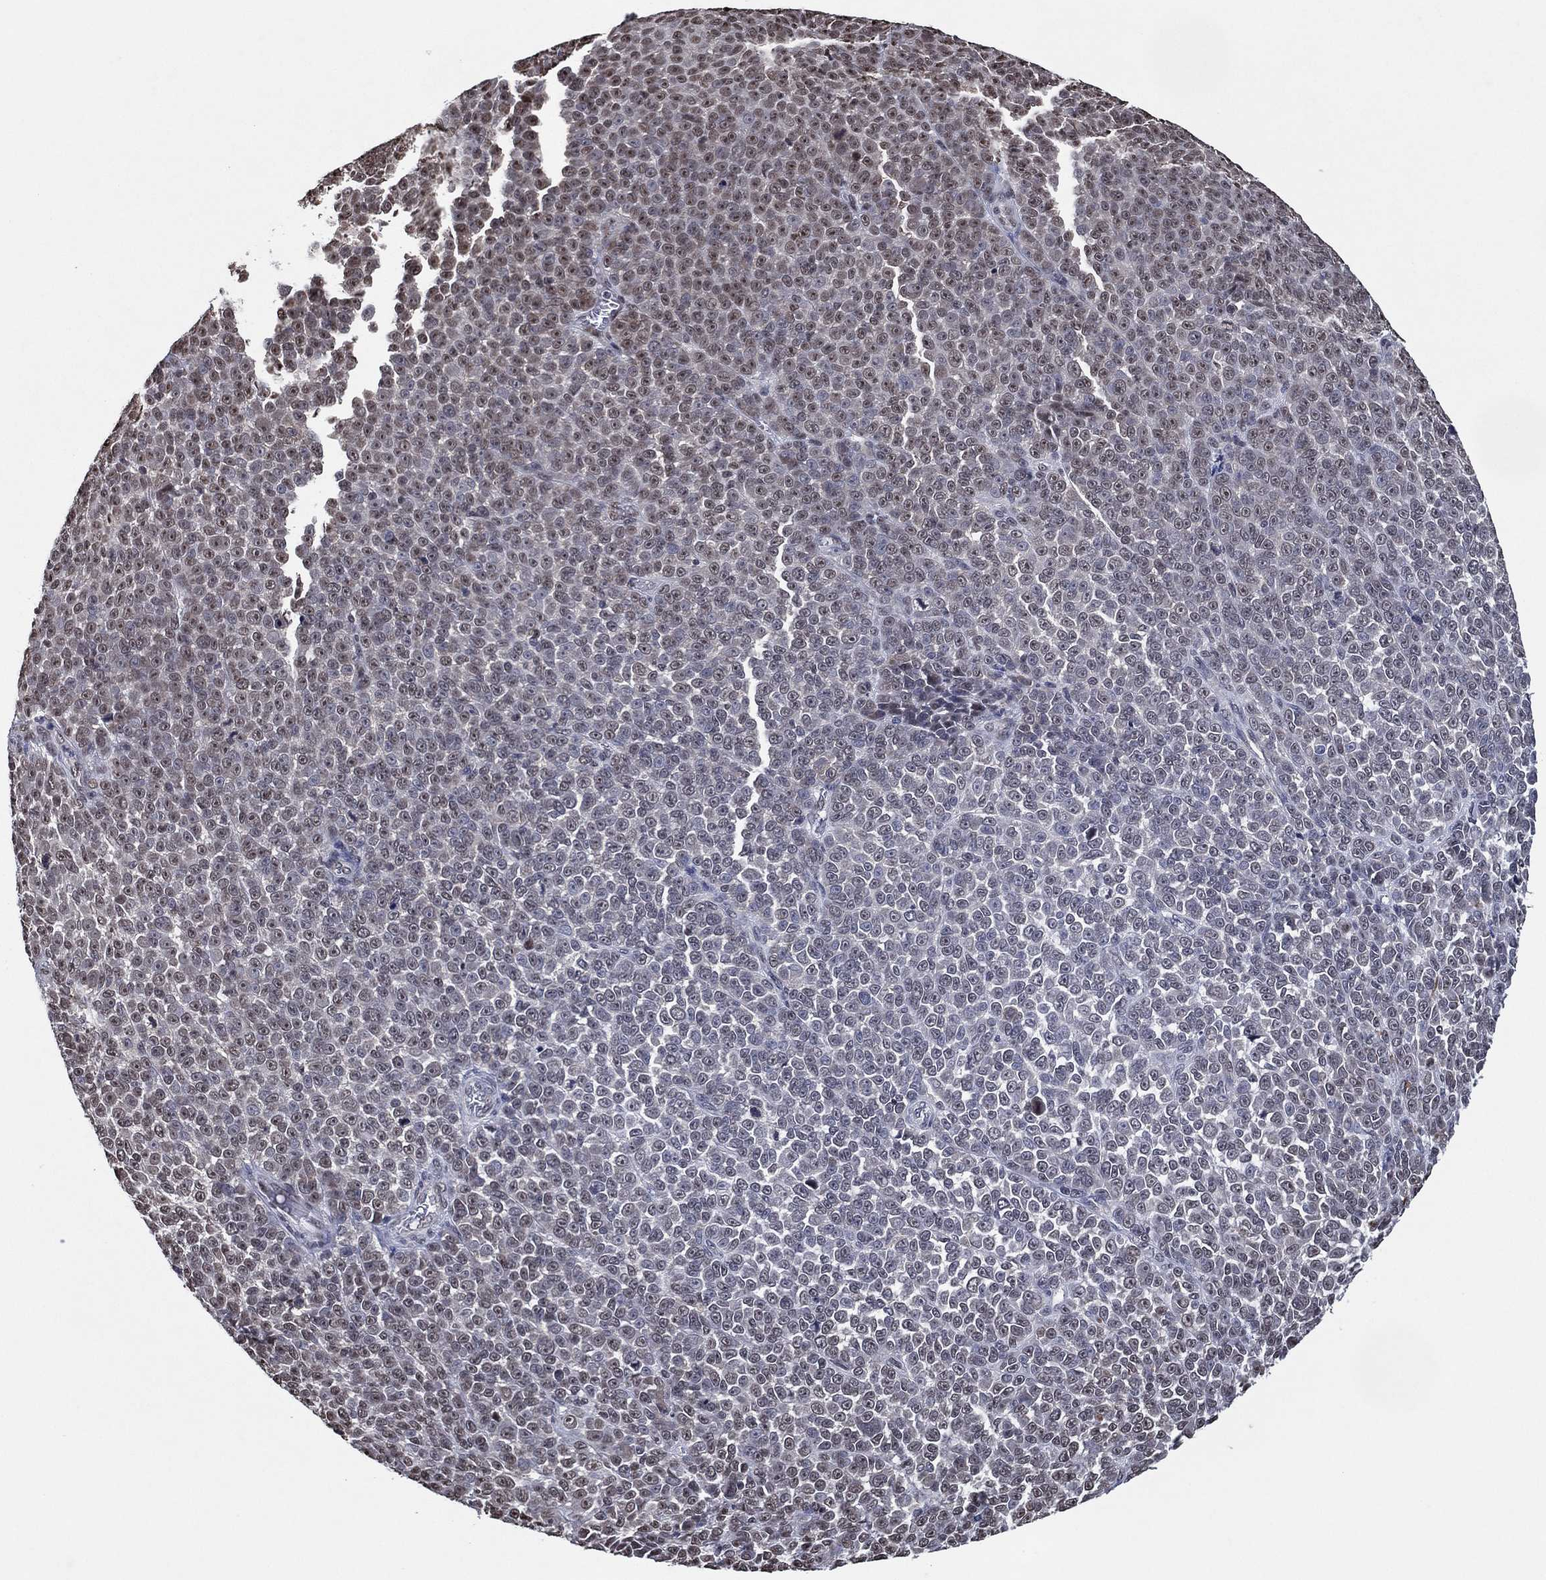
{"staining": {"intensity": "weak", "quantity": "<25%", "location": "nuclear"}, "tissue": "melanoma", "cell_type": "Tumor cells", "image_type": "cancer", "snomed": [{"axis": "morphology", "description": "Malignant melanoma, NOS"}, {"axis": "topography", "description": "Skin"}], "caption": "Image shows no protein expression in tumor cells of malignant melanoma tissue.", "gene": "ZBTB42", "patient": {"sex": "female", "age": 95}}